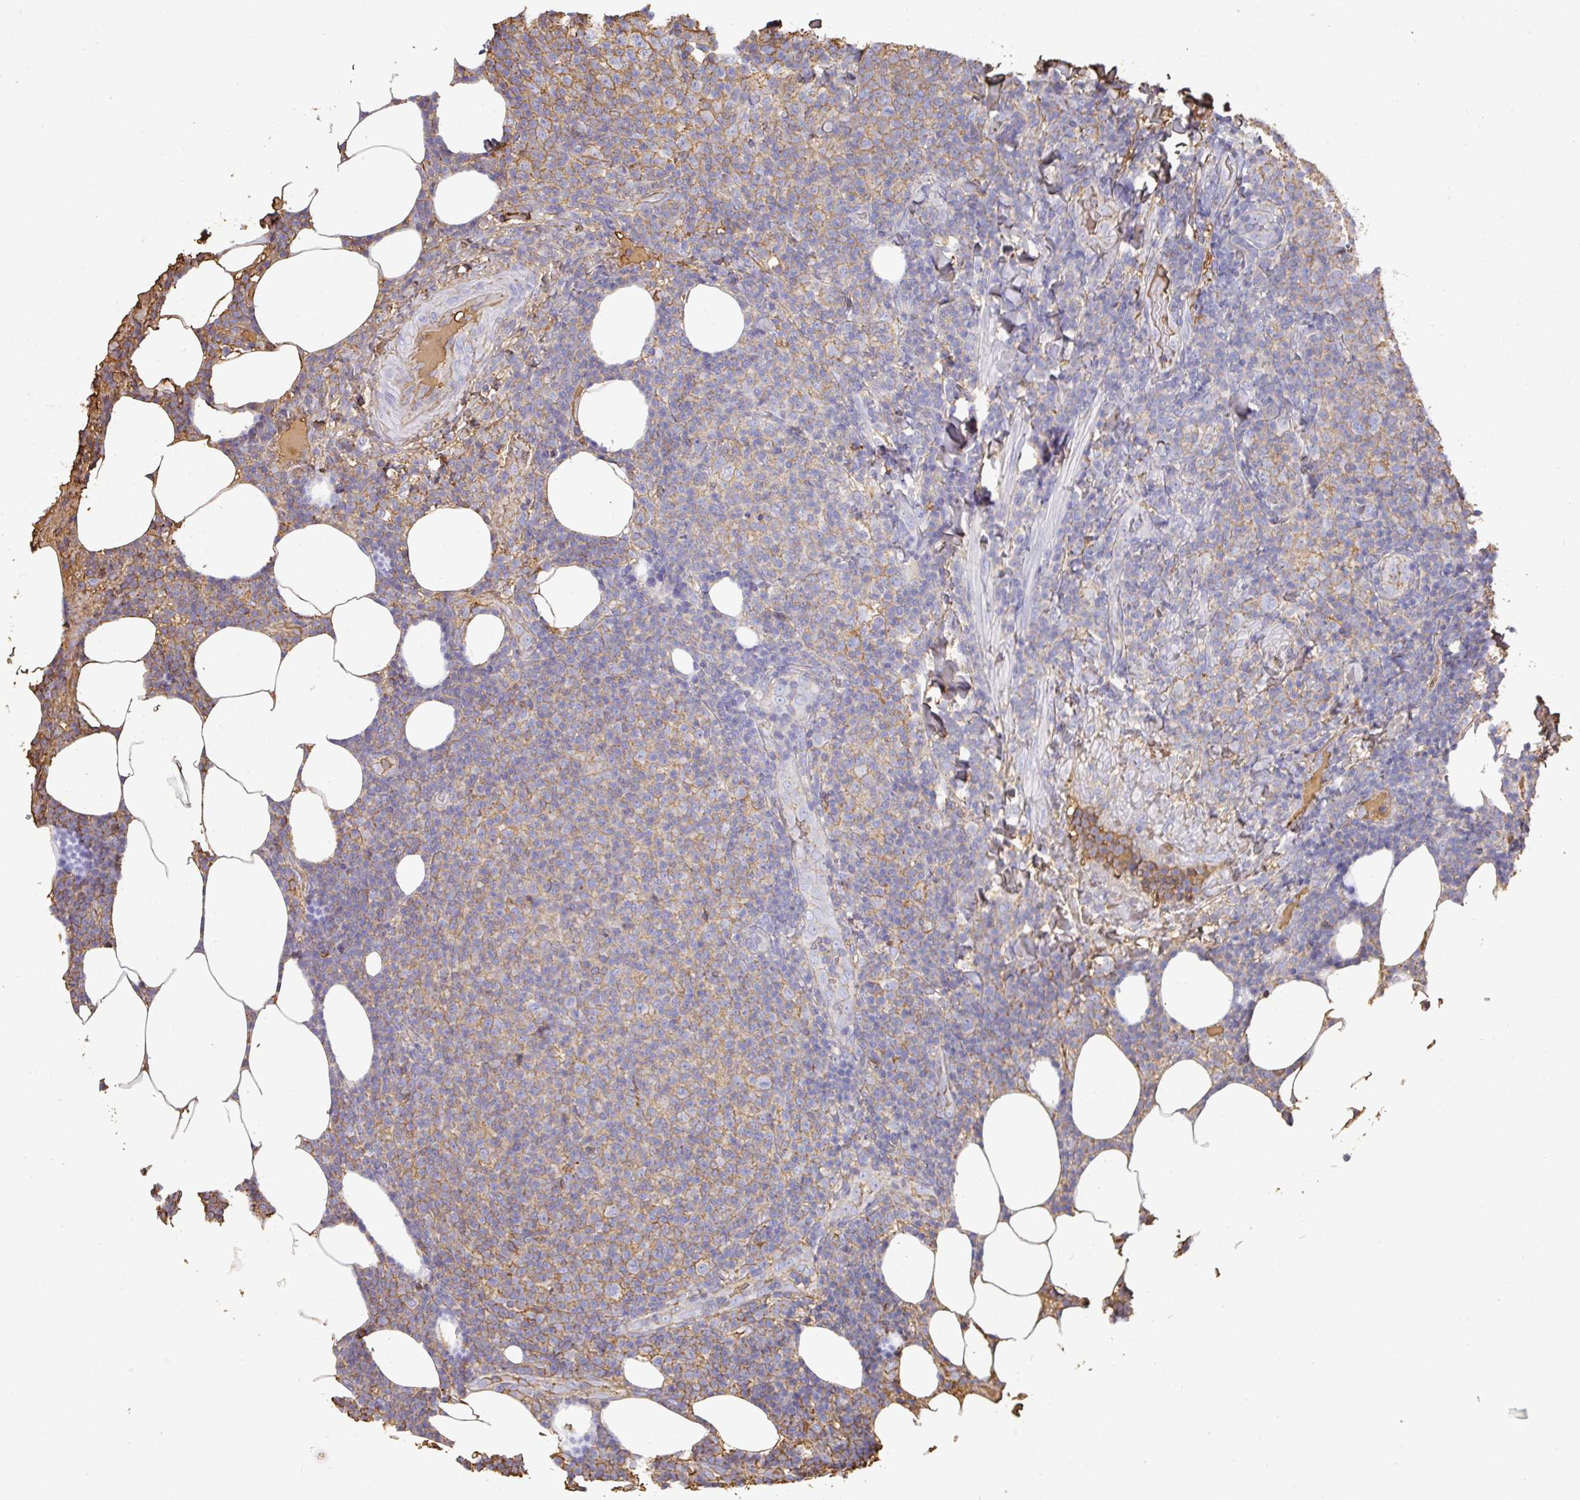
{"staining": {"intensity": "negative", "quantity": "none", "location": "none"}, "tissue": "lymphoma", "cell_type": "Tumor cells", "image_type": "cancer", "snomed": [{"axis": "morphology", "description": "Malignant lymphoma, non-Hodgkin's type, Low grade"}, {"axis": "topography", "description": "Lymph node"}], "caption": "IHC image of neoplastic tissue: lymphoma stained with DAB (3,3'-diaminobenzidine) shows no significant protein expression in tumor cells.", "gene": "ALB", "patient": {"sex": "male", "age": 66}}